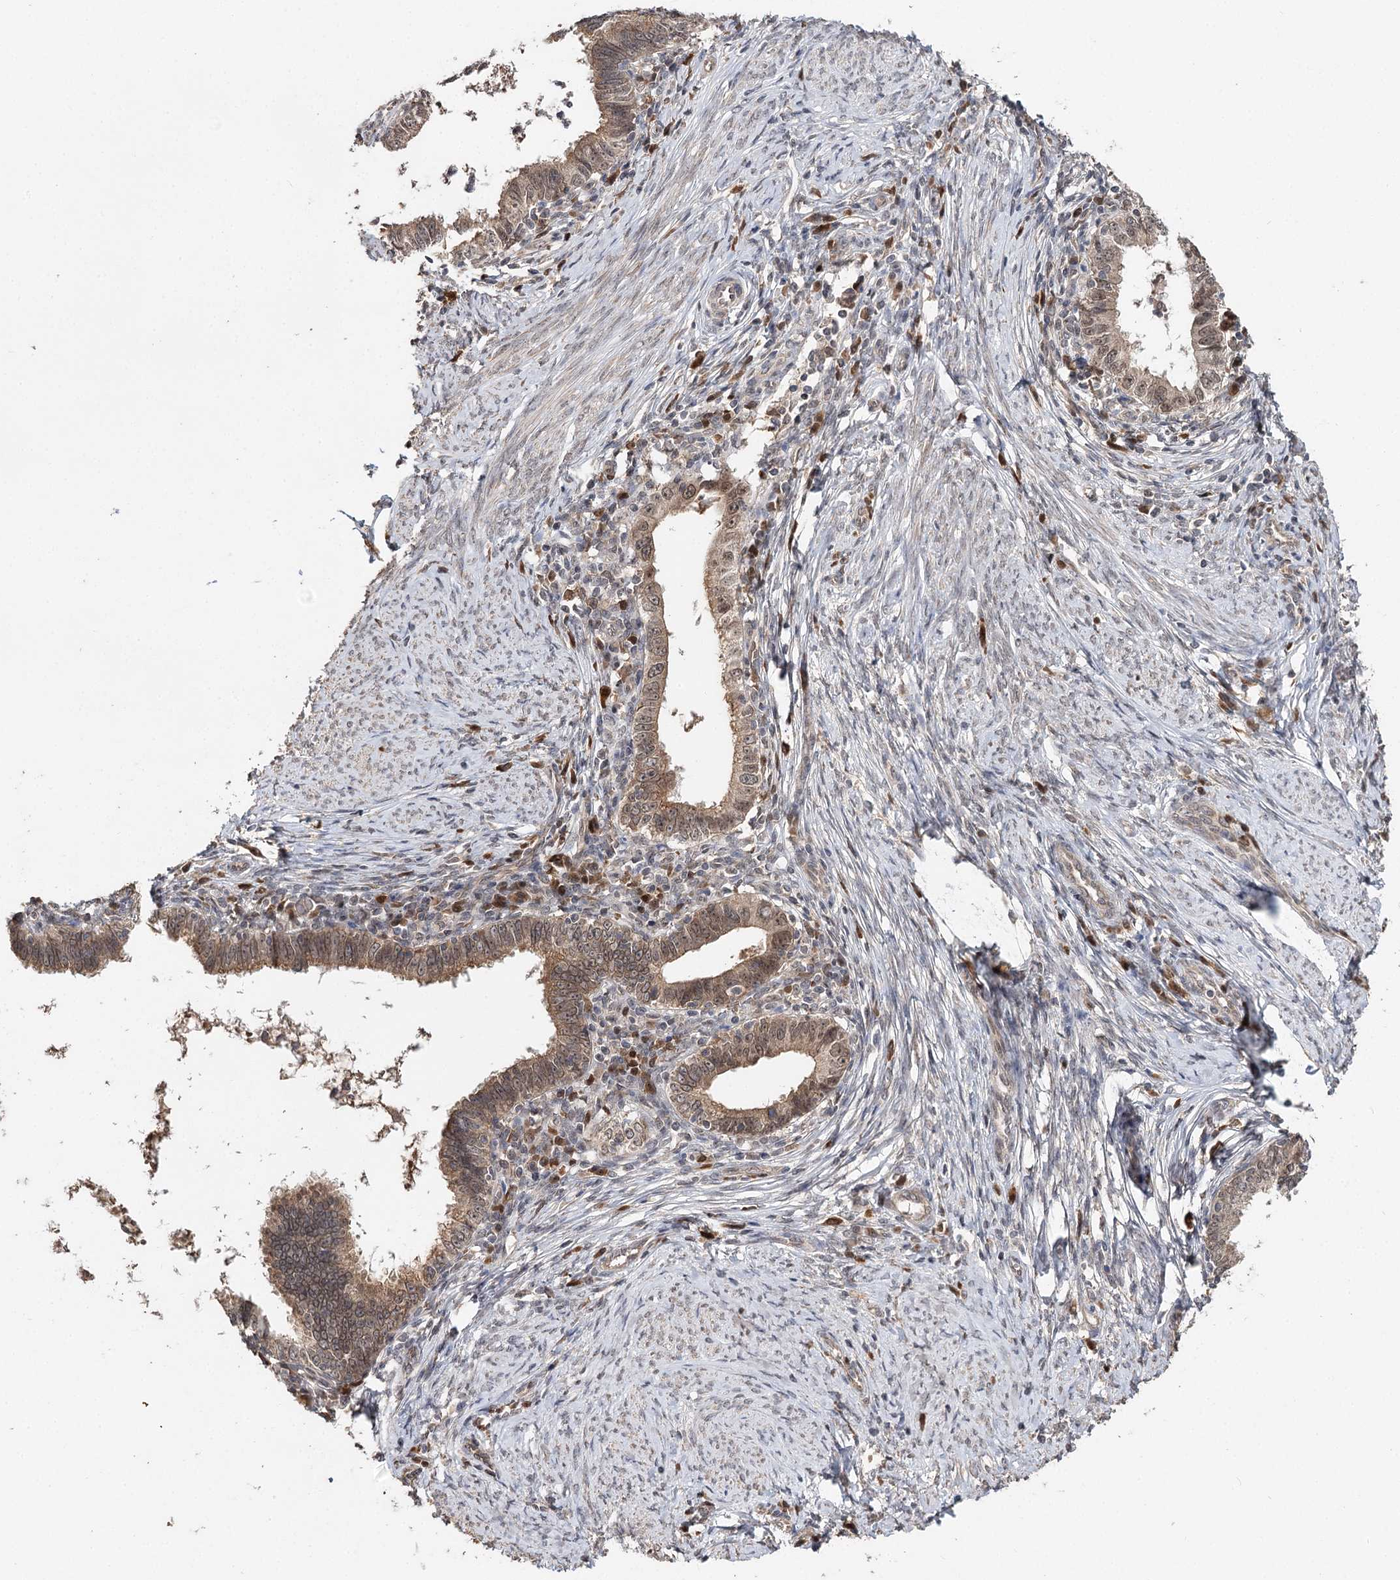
{"staining": {"intensity": "moderate", "quantity": ">75%", "location": "cytoplasmic/membranous,nuclear"}, "tissue": "cervical cancer", "cell_type": "Tumor cells", "image_type": "cancer", "snomed": [{"axis": "morphology", "description": "Adenocarcinoma, NOS"}, {"axis": "topography", "description": "Cervix"}], "caption": "The histopathology image demonstrates staining of cervical cancer (adenocarcinoma), revealing moderate cytoplasmic/membranous and nuclear protein expression (brown color) within tumor cells.", "gene": "NOPCHAP1", "patient": {"sex": "female", "age": 36}}